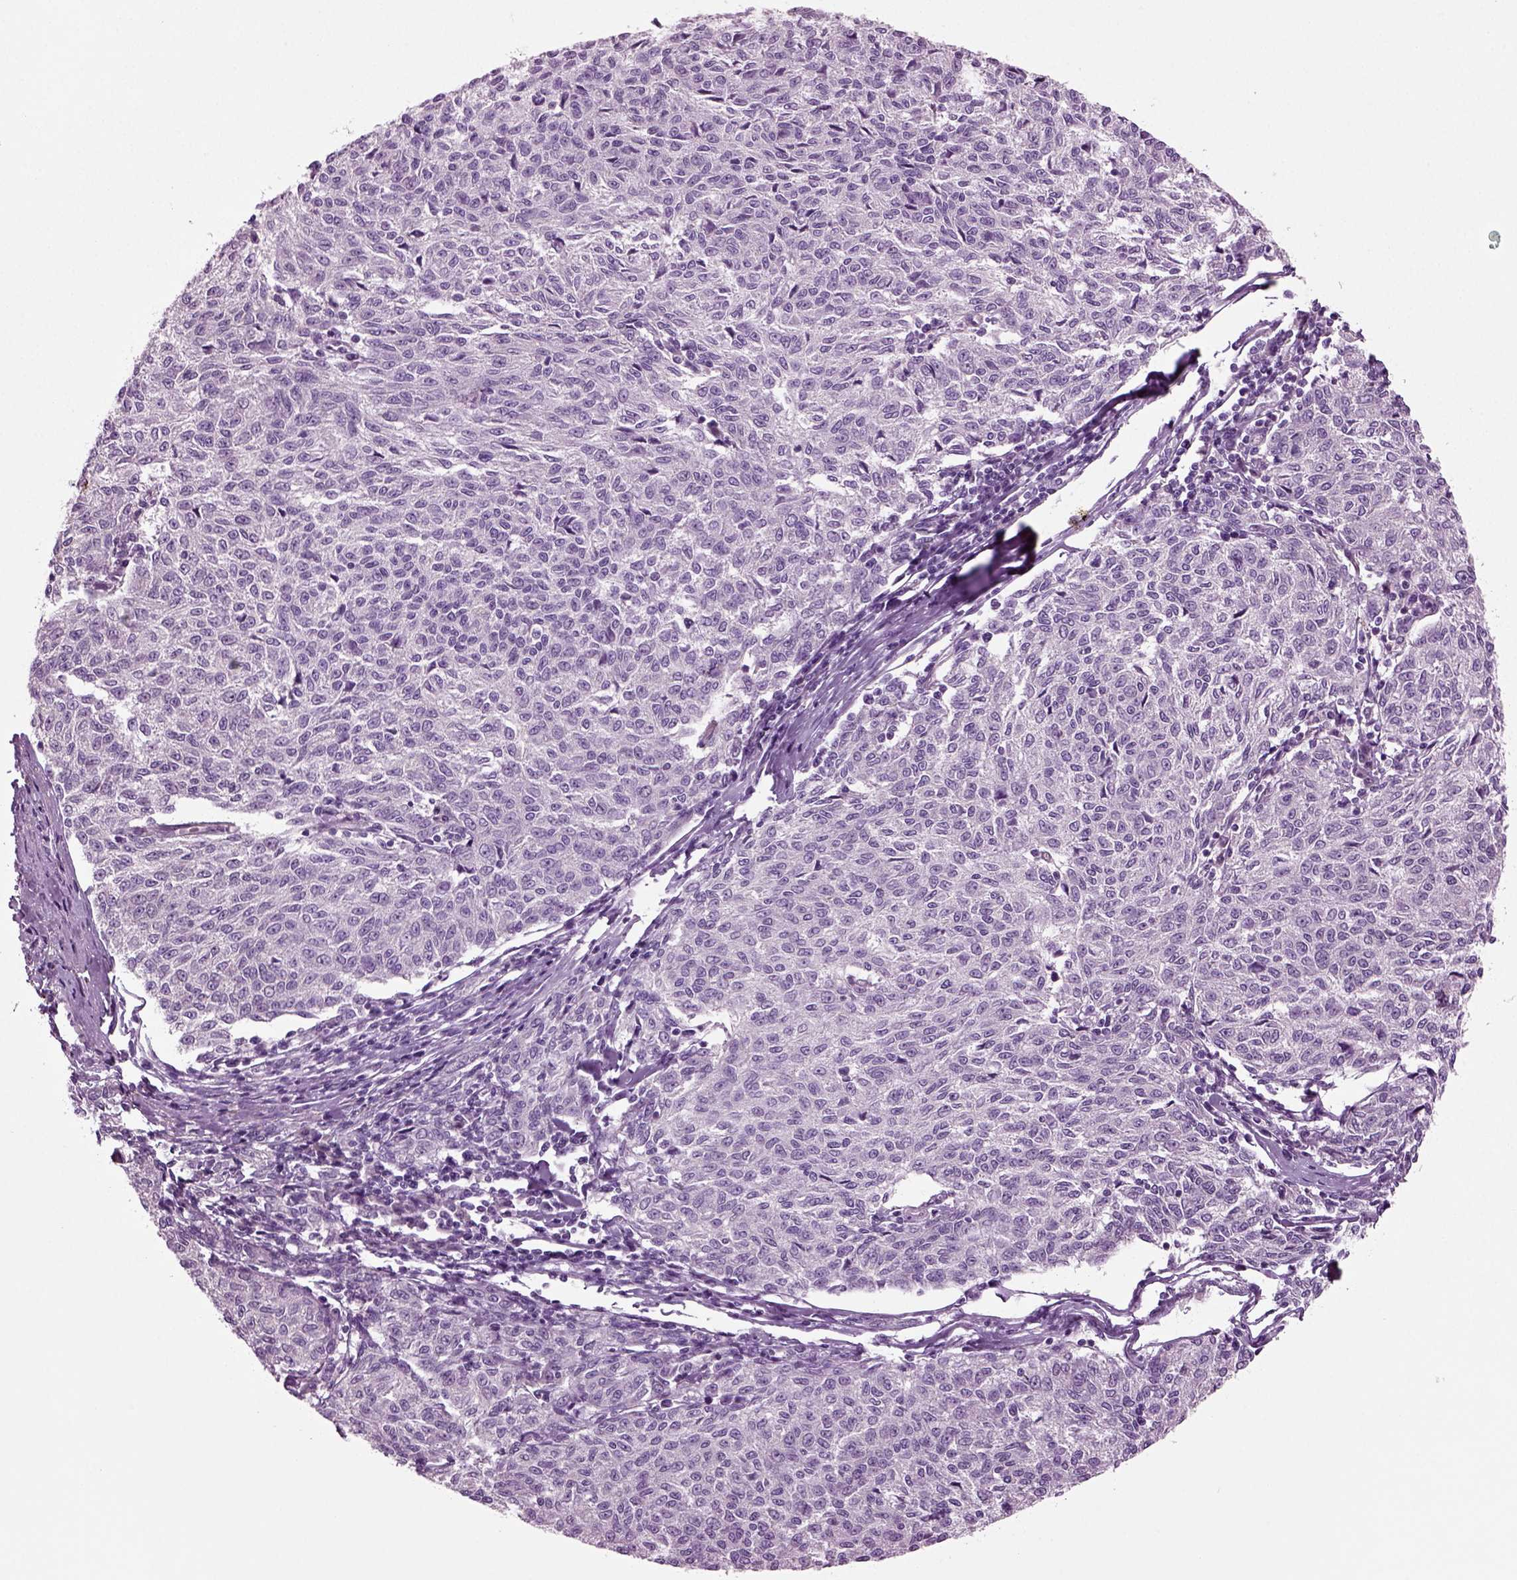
{"staining": {"intensity": "negative", "quantity": "none", "location": "none"}, "tissue": "melanoma", "cell_type": "Tumor cells", "image_type": "cancer", "snomed": [{"axis": "morphology", "description": "Malignant melanoma, NOS"}, {"axis": "topography", "description": "Skin"}], "caption": "This photomicrograph is of malignant melanoma stained with immunohistochemistry to label a protein in brown with the nuclei are counter-stained blue. There is no expression in tumor cells. The staining was performed using DAB to visualize the protein expression in brown, while the nuclei were stained in blue with hematoxylin (Magnification: 20x).", "gene": "COL9A2", "patient": {"sex": "female", "age": 72}}